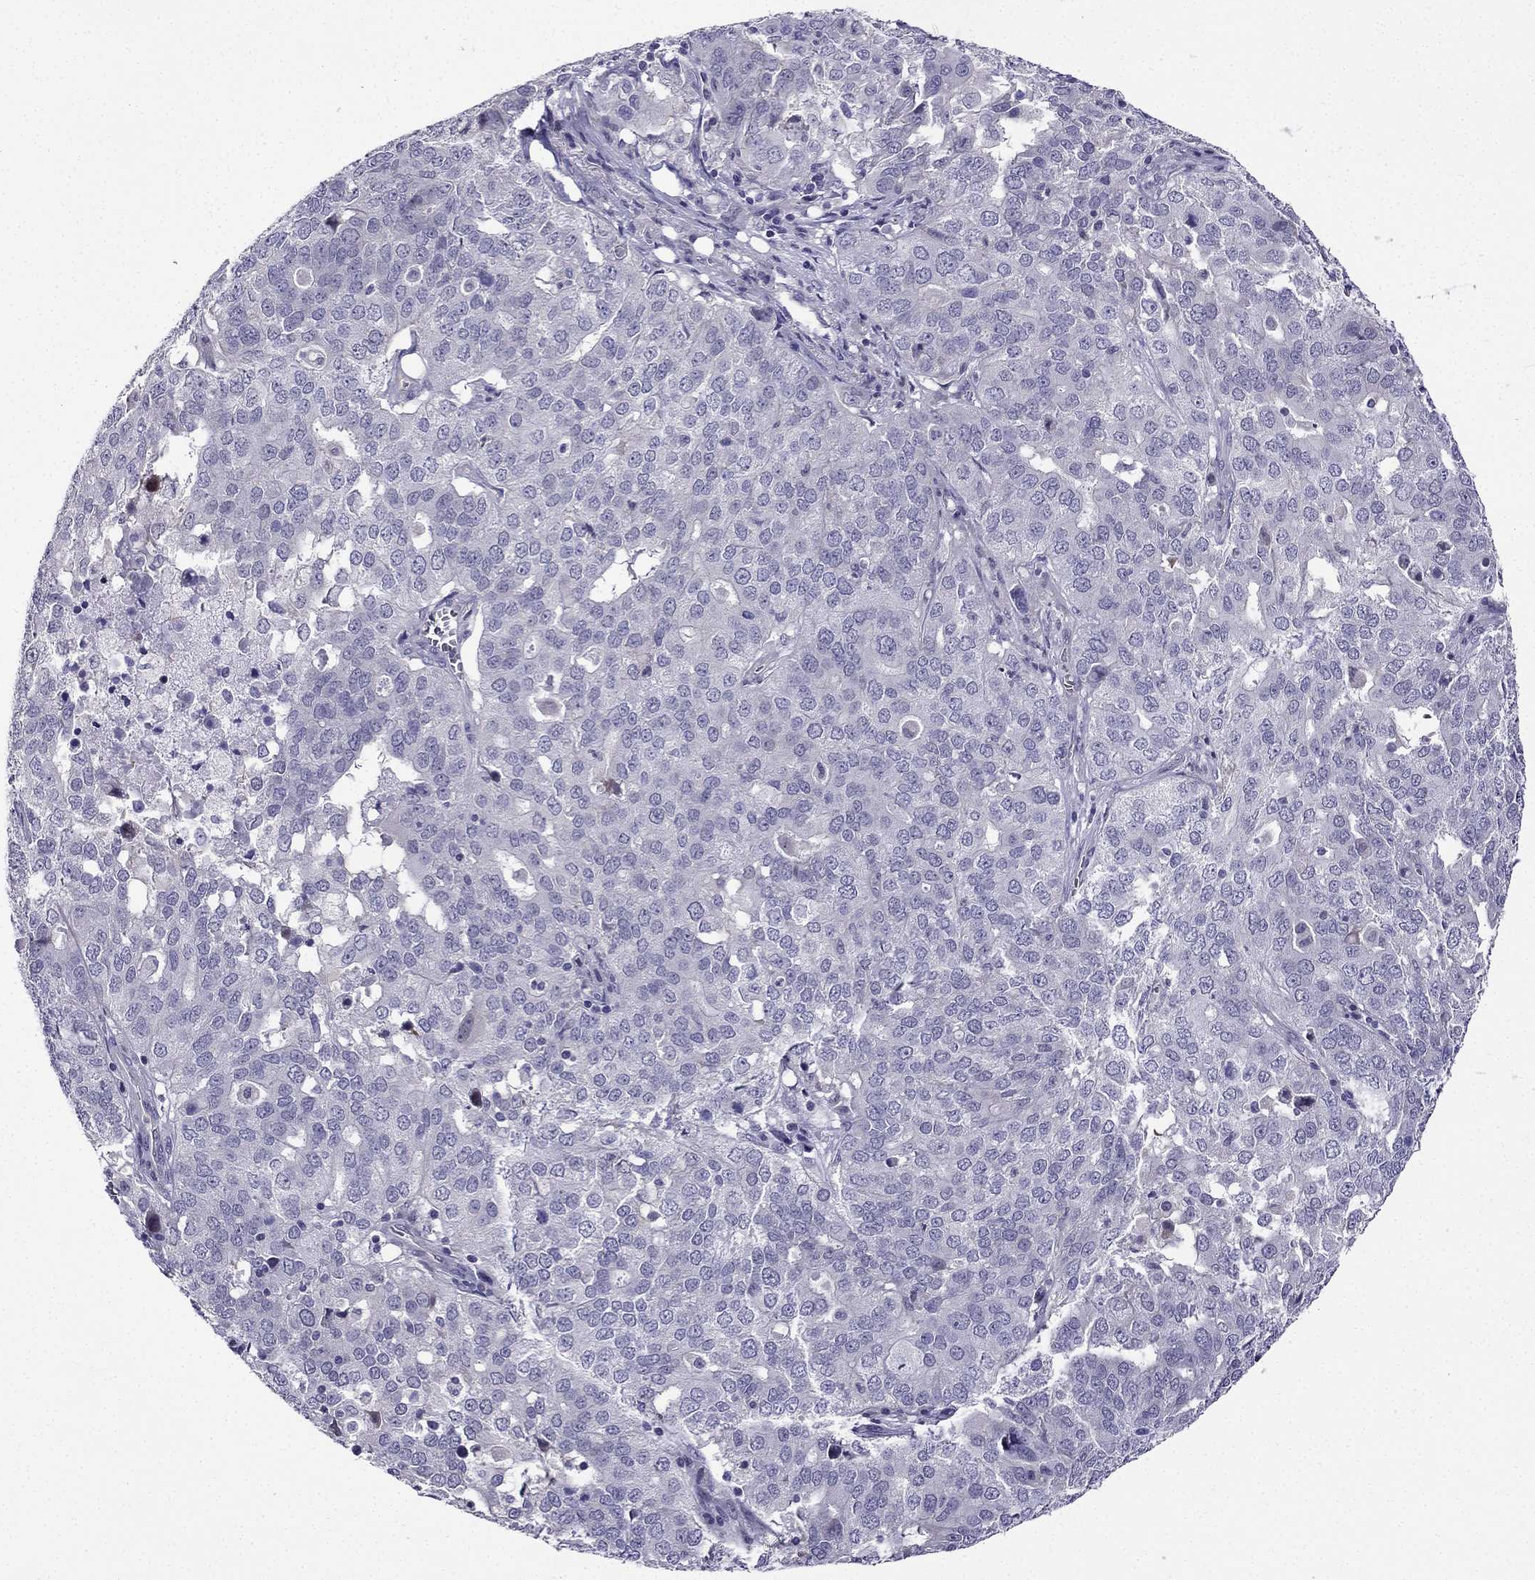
{"staining": {"intensity": "negative", "quantity": "none", "location": "none"}, "tissue": "ovarian cancer", "cell_type": "Tumor cells", "image_type": "cancer", "snomed": [{"axis": "morphology", "description": "Carcinoma, endometroid"}, {"axis": "topography", "description": "Soft tissue"}, {"axis": "topography", "description": "Ovary"}], "caption": "The histopathology image demonstrates no staining of tumor cells in ovarian endometroid carcinoma.", "gene": "KCNJ10", "patient": {"sex": "female", "age": 52}}